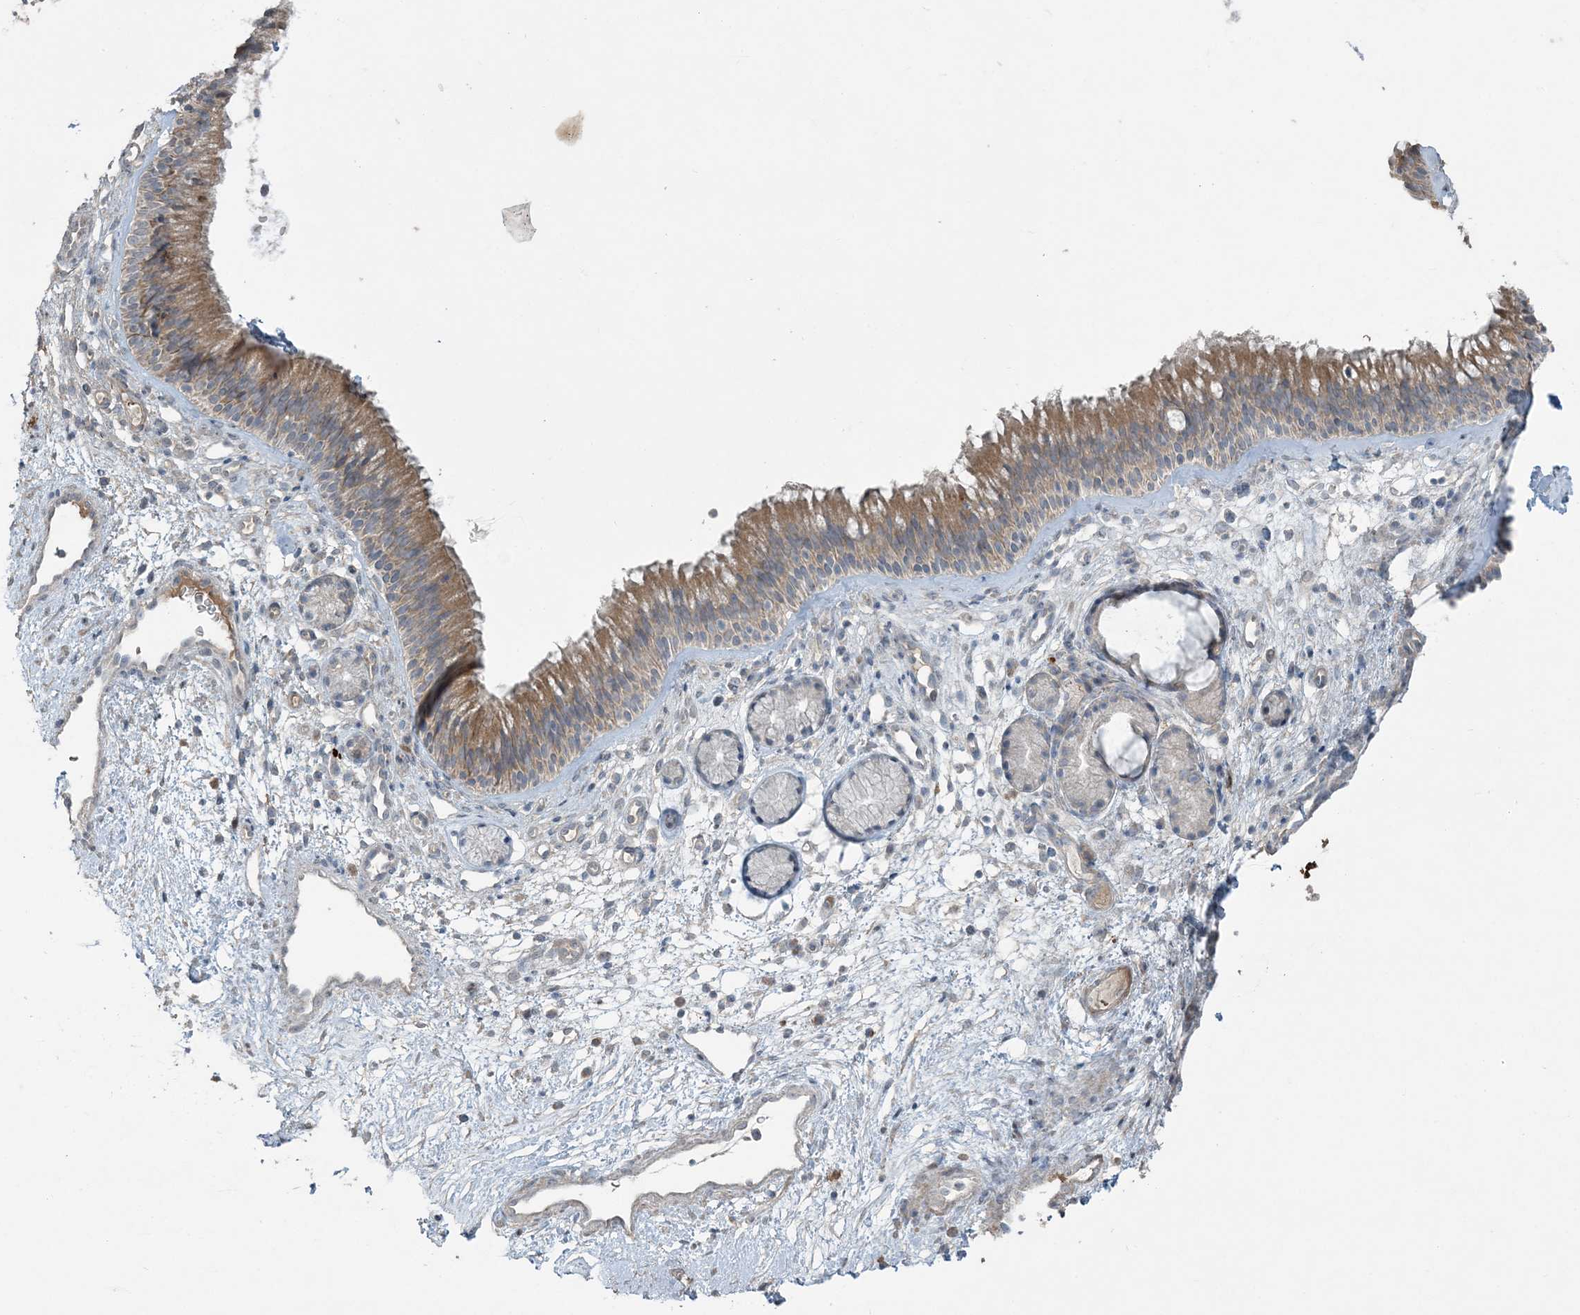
{"staining": {"intensity": "moderate", "quantity": "25%-75%", "location": "cytoplasmic/membranous"}, "tissue": "nasopharynx", "cell_type": "Respiratory epithelial cells", "image_type": "normal", "snomed": [{"axis": "morphology", "description": "Normal tissue, NOS"}, {"axis": "morphology", "description": "Inflammation, NOS"}, {"axis": "morphology", "description": "Malignant melanoma, Metastatic site"}, {"axis": "topography", "description": "Nasopharynx"}], "caption": "An immunohistochemistry (IHC) photomicrograph of unremarkable tissue is shown. Protein staining in brown highlights moderate cytoplasmic/membranous positivity in nasopharynx within respiratory epithelial cells. (DAB (3,3'-diaminobenzidine) = brown stain, brightfield microscopy at high magnification).", "gene": "SLC4A10", "patient": {"sex": "male", "age": 70}}